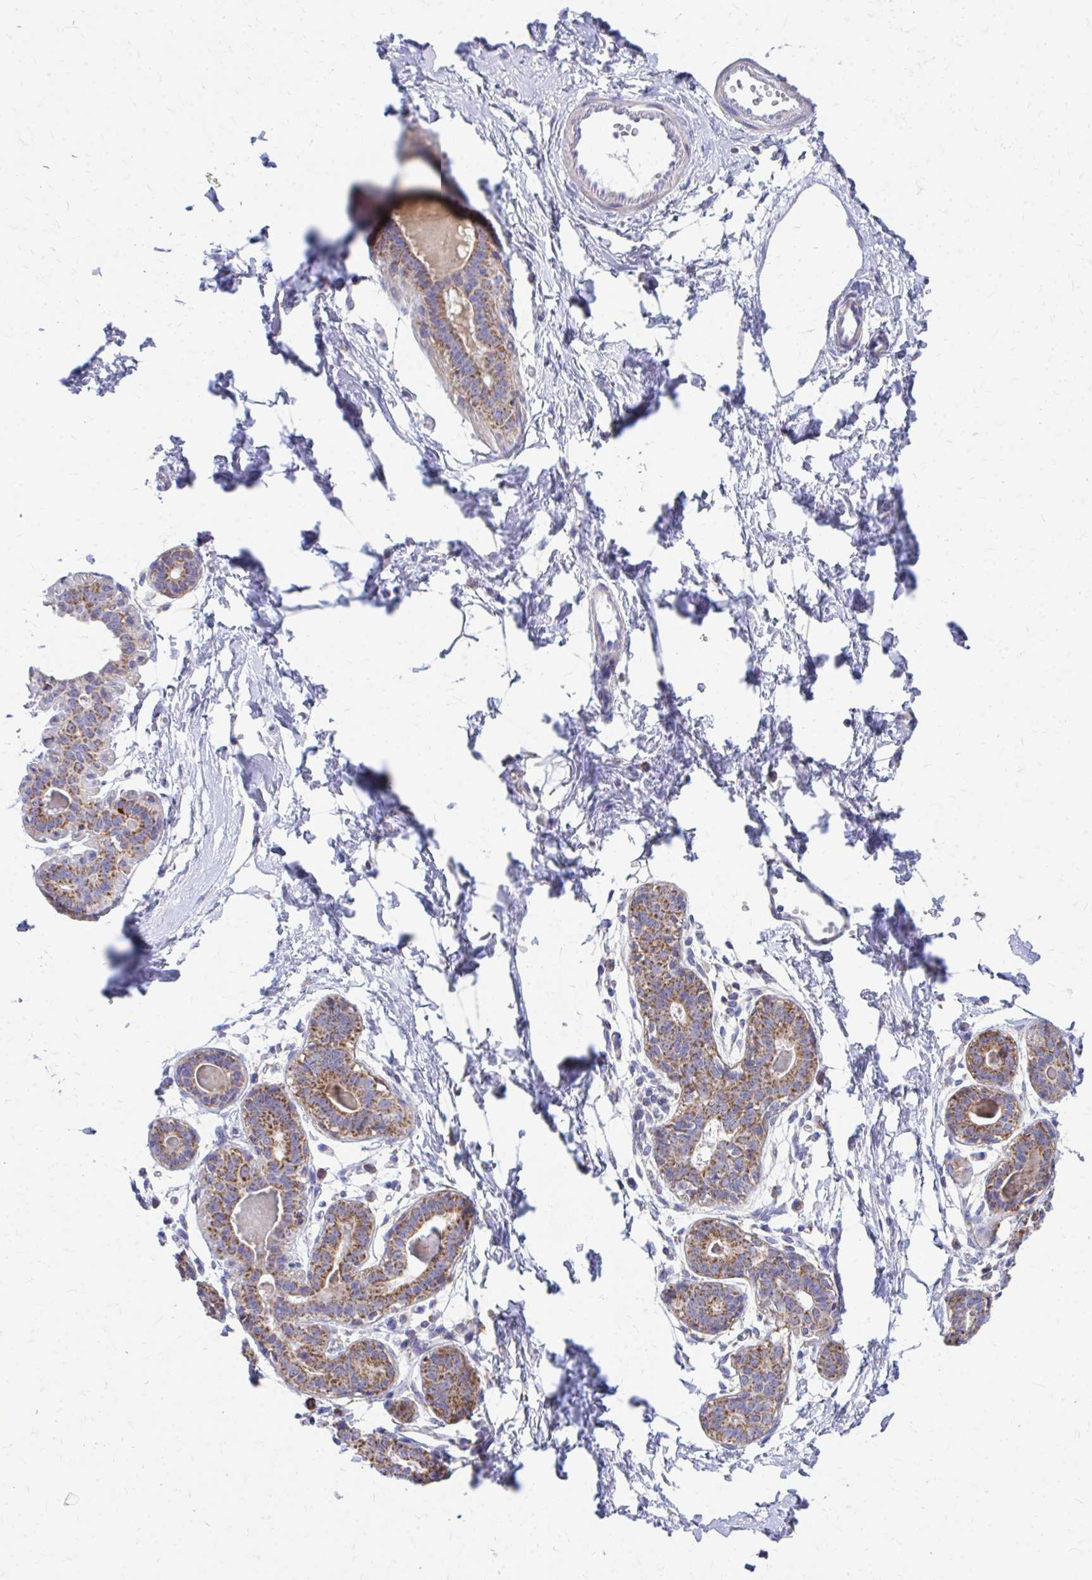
{"staining": {"intensity": "negative", "quantity": "none", "location": "none"}, "tissue": "breast", "cell_type": "Adipocytes", "image_type": "normal", "snomed": [{"axis": "morphology", "description": "Normal tissue, NOS"}, {"axis": "topography", "description": "Breast"}], "caption": "Immunohistochemistry (IHC) of unremarkable human breast exhibits no staining in adipocytes.", "gene": "MRPL19", "patient": {"sex": "female", "age": 45}}